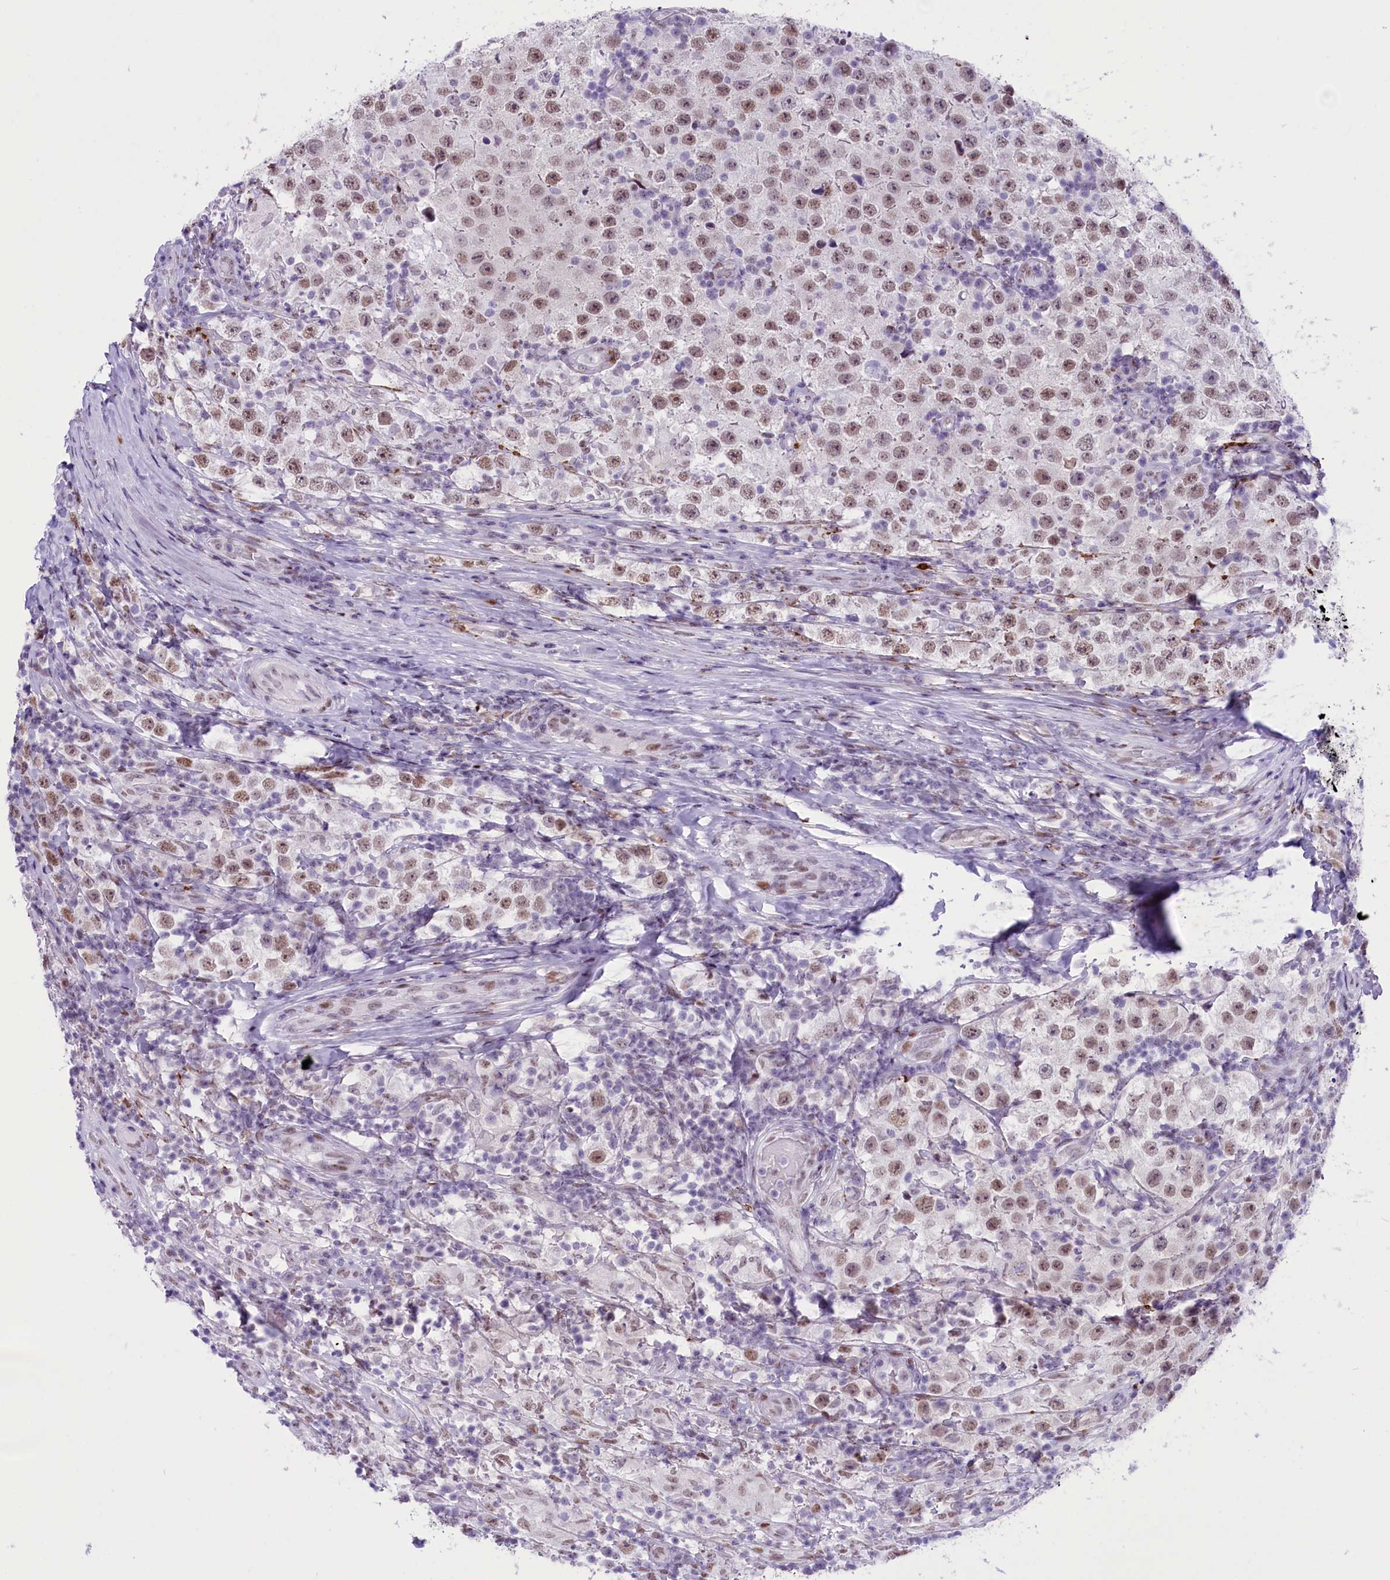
{"staining": {"intensity": "moderate", "quantity": ">75%", "location": "nuclear"}, "tissue": "testis cancer", "cell_type": "Tumor cells", "image_type": "cancer", "snomed": [{"axis": "morphology", "description": "Normal tissue, NOS"}, {"axis": "morphology", "description": "Urothelial carcinoma, High grade"}, {"axis": "morphology", "description": "Seminoma, NOS"}, {"axis": "morphology", "description": "Carcinoma, Embryonal, NOS"}, {"axis": "topography", "description": "Urinary bladder"}, {"axis": "topography", "description": "Testis"}], "caption": "Testis cancer (embryonal carcinoma) stained with a brown dye displays moderate nuclear positive positivity in approximately >75% of tumor cells.", "gene": "RPS6KB1", "patient": {"sex": "male", "age": 41}}